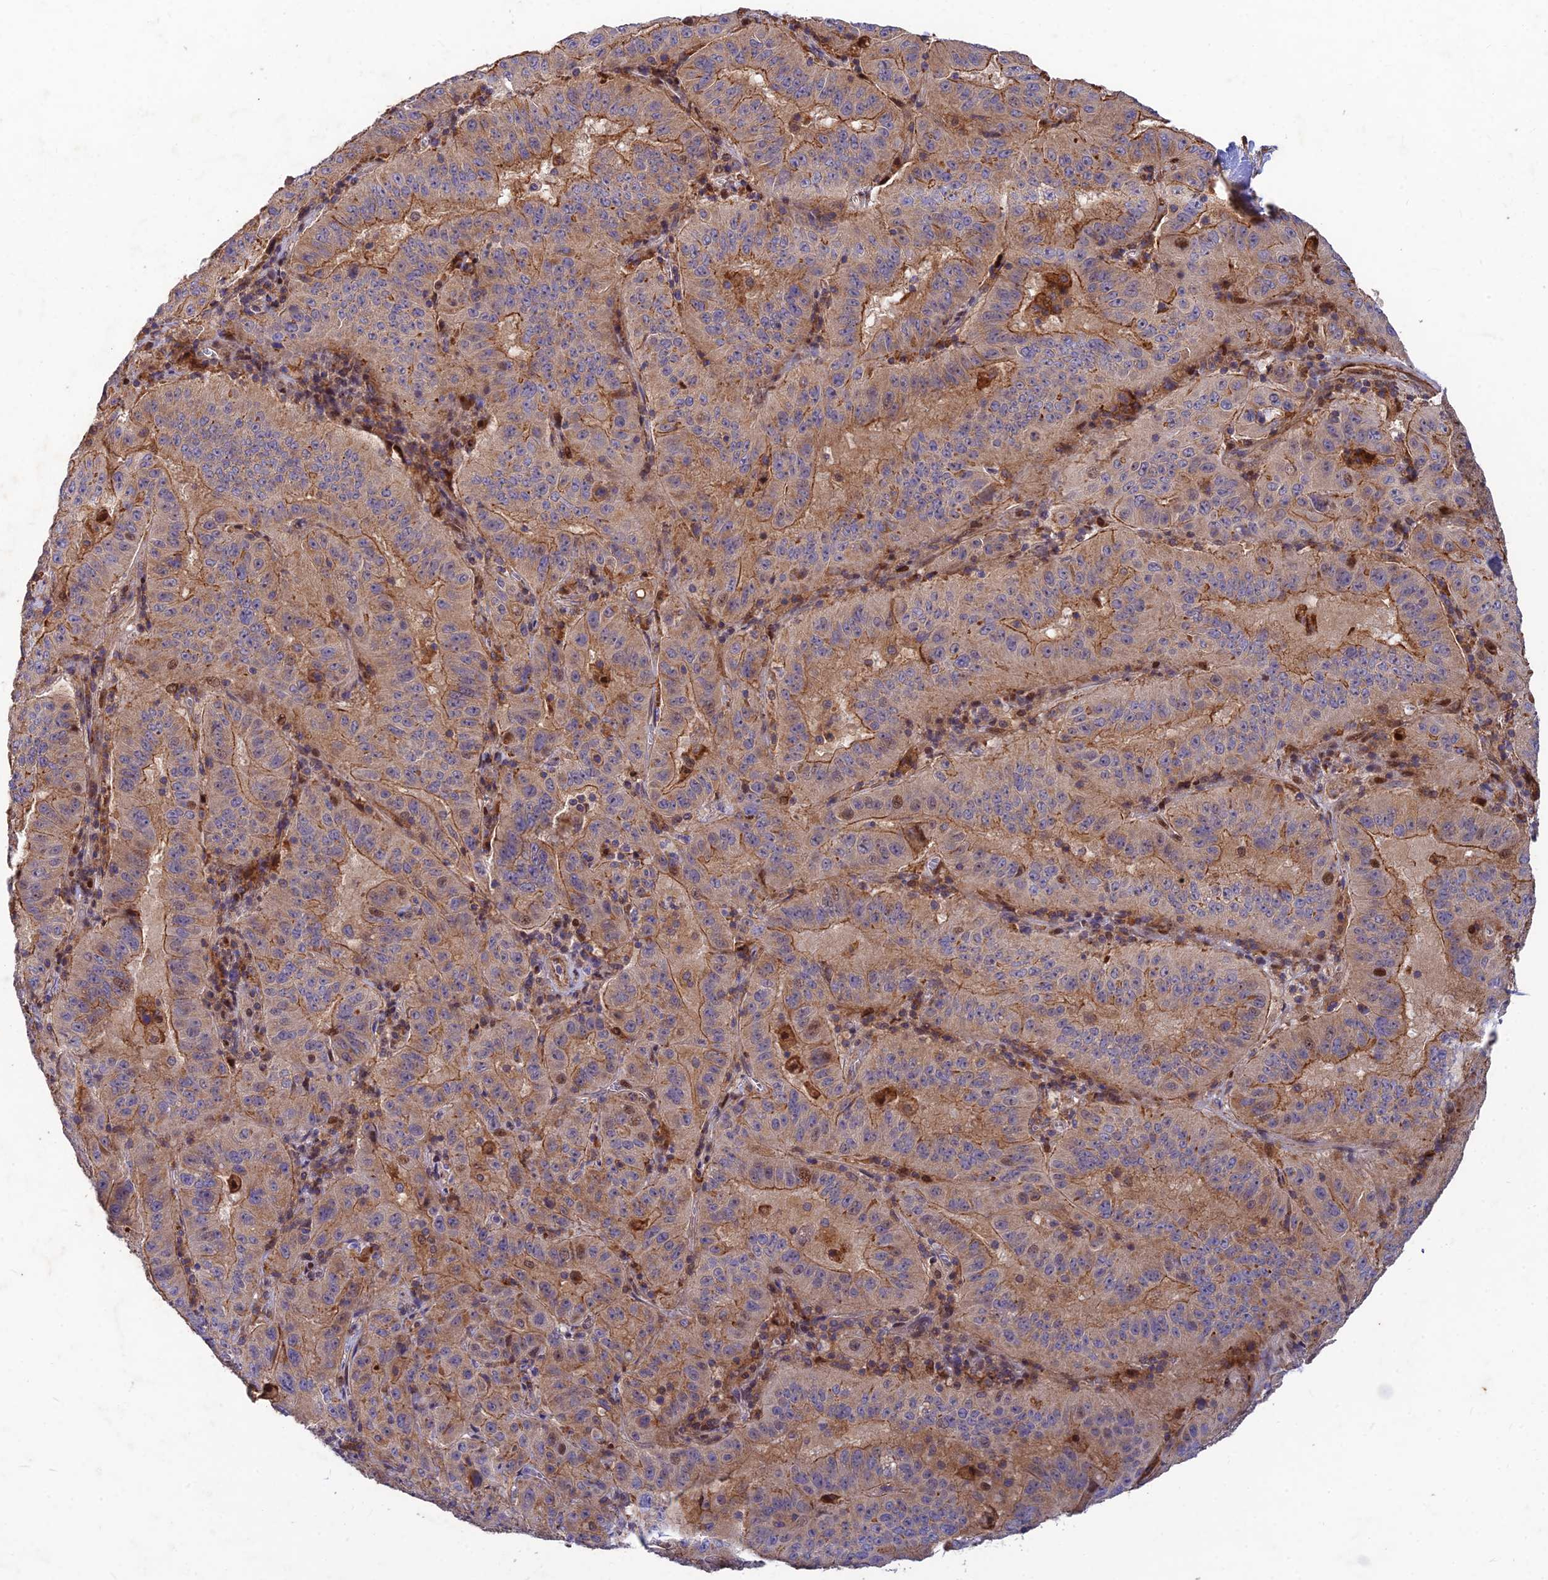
{"staining": {"intensity": "moderate", "quantity": "25%-75%", "location": "cytoplasmic/membranous"}, "tissue": "pancreatic cancer", "cell_type": "Tumor cells", "image_type": "cancer", "snomed": [{"axis": "morphology", "description": "Adenocarcinoma, NOS"}, {"axis": "topography", "description": "Pancreas"}], "caption": "An IHC micrograph of tumor tissue is shown. Protein staining in brown labels moderate cytoplasmic/membranous positivity in adenocarcinoma (pancreatic) within tumor cells. The staining is performed using DAB brown chromogen to label protein expression. The nuclei are counter-stained blue using hematoxylin.", "gene": "RELCH", "patient": {"sex": "male", "age": 63}}